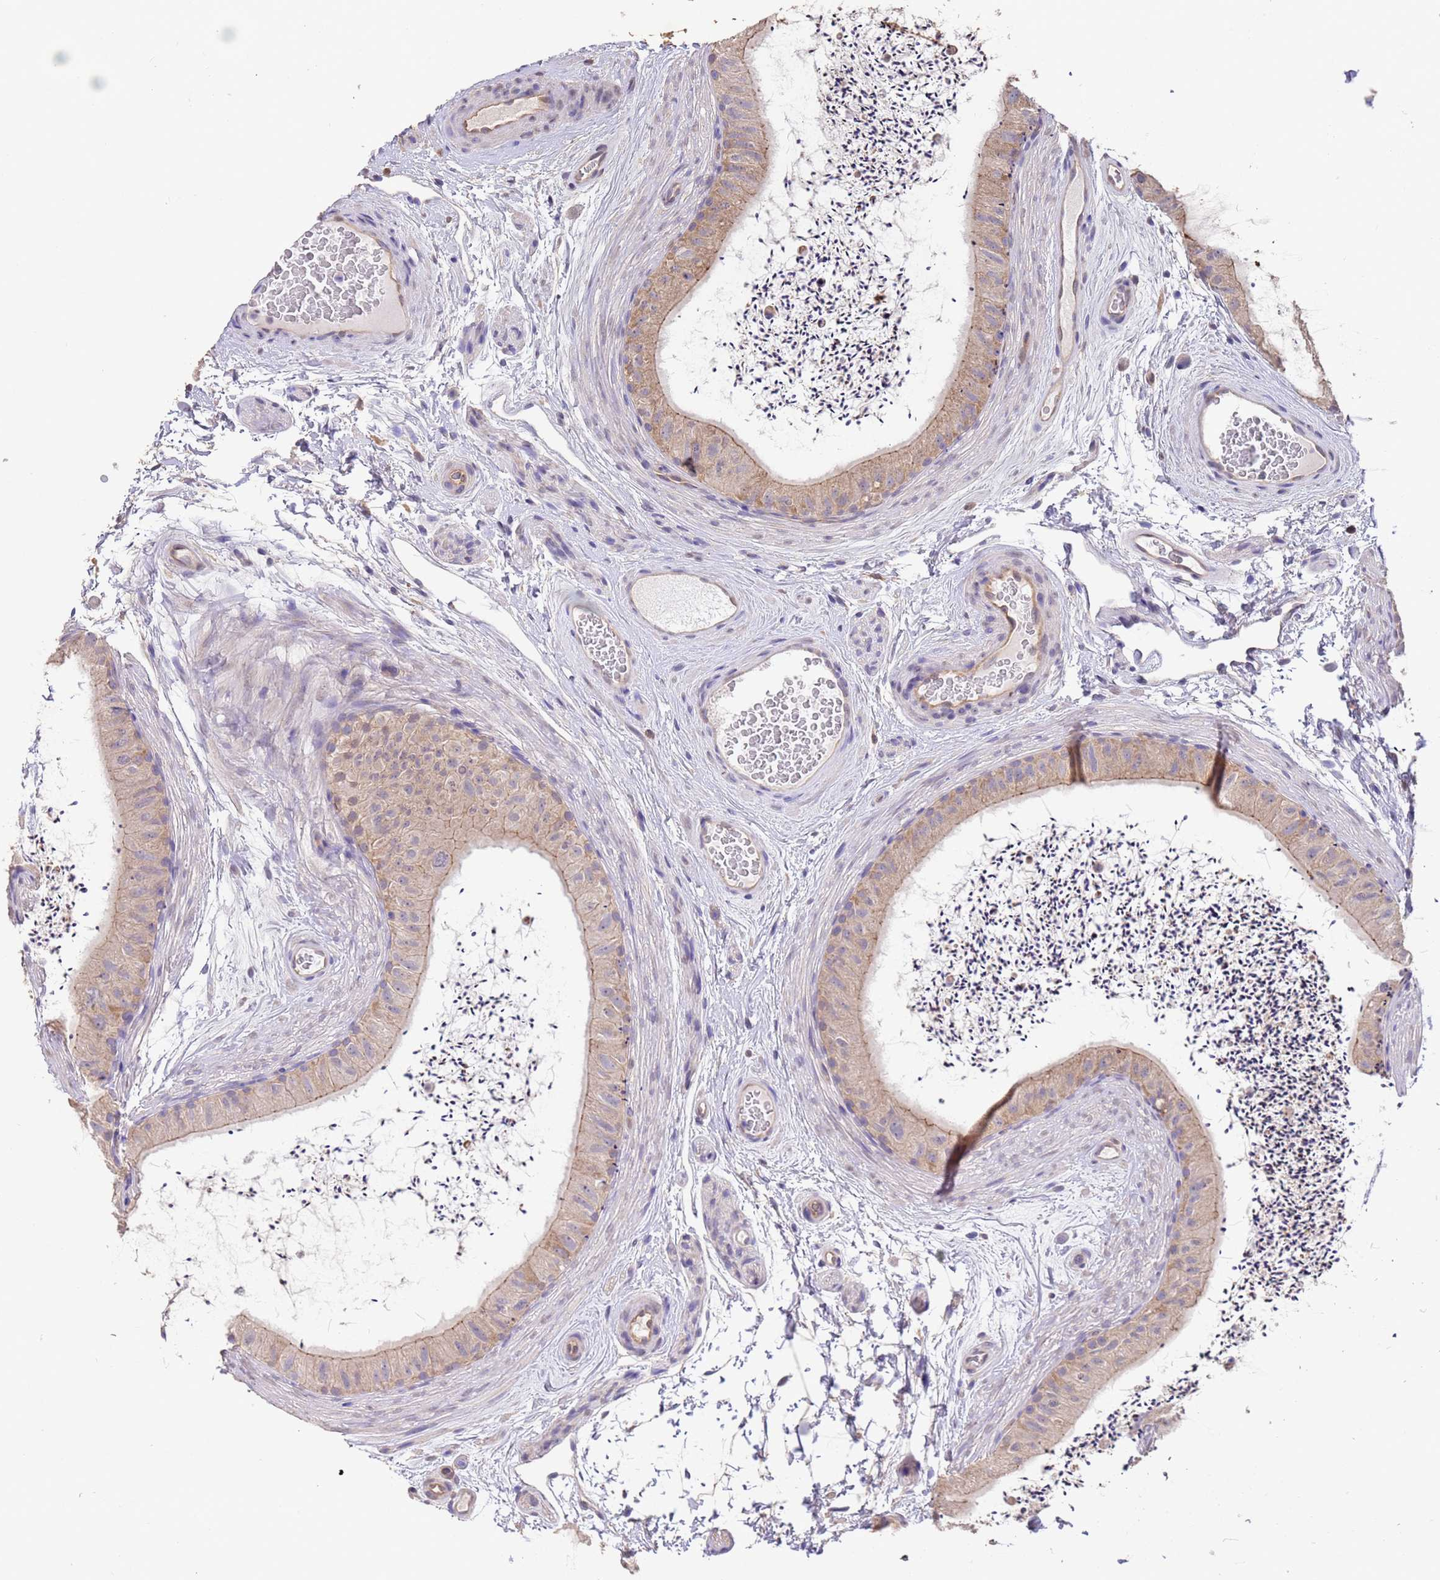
{"staining": {"intensity": "weak", "quantity": "25%-75%", "location": "cytoplasmic/membranous"}, "tissue": "epididymis", "cell_type": "Glandular cells", "image_type": "normal", "snomed": [{"axis": "morphology", "description": "Normal tissue, NOS"}, {"axis": "topography", "description": "Epididymis"}], "caption": "A histopathology image showing weak cytoplasmic/membranous expression in approximately 25%-75% of glandular cells in benign epididymis, as visualized by brown immunohistochemical staining.", "gene": "NPHP1", "patient": {"sex": "male", "age": 50}}